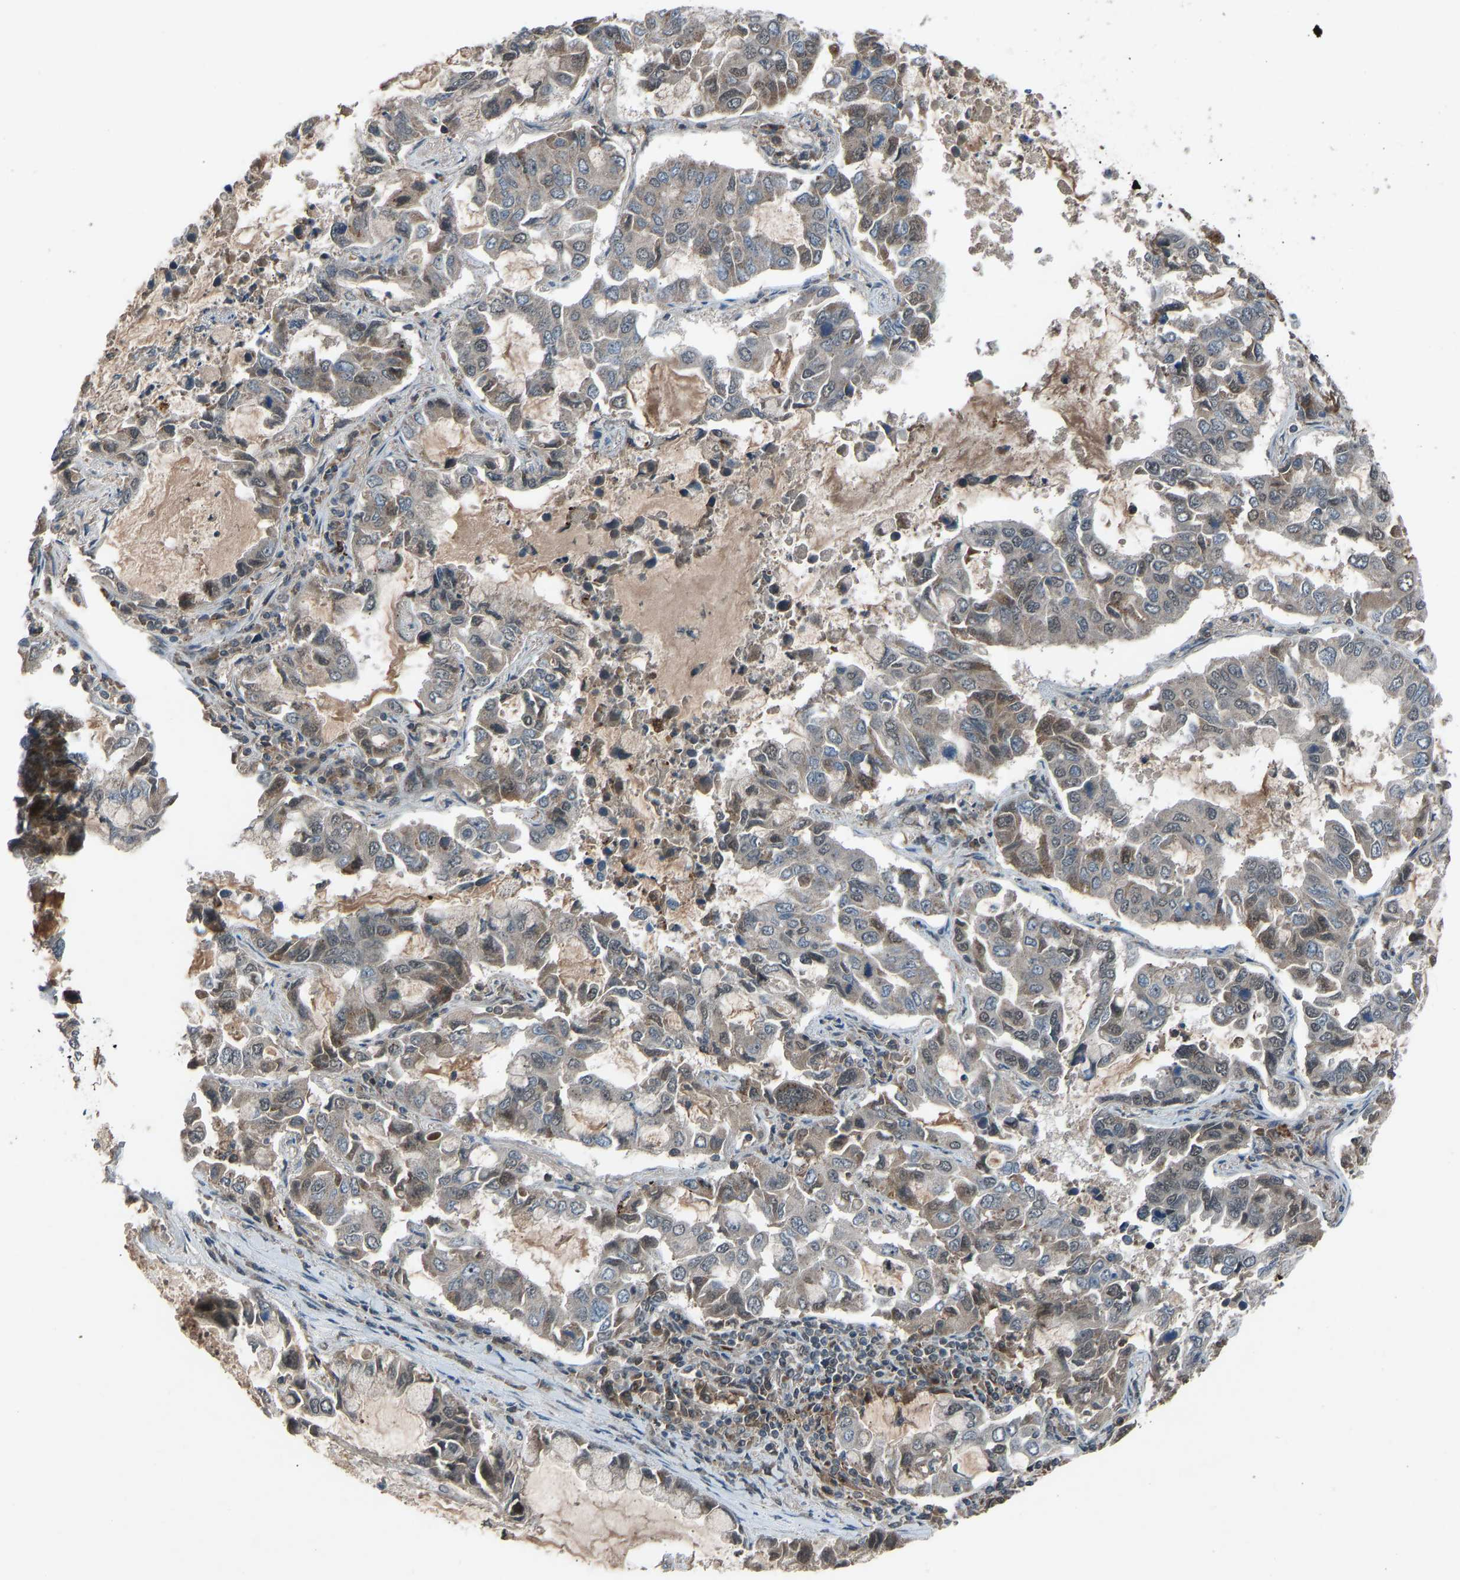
{"staining": {"intensity": "moderate", "quantity": "<25%", "location": "cytoplasmic/membranous"}, "tissue": "lung cancer", "cell_type": "Tumor cells", "image_type": "cancer", "snomed": [{"axis": "morphology", "description": "Adenocarcinoma, NOS"}, {"axis": "topography", "description": "Lung"}], "caption": "Protein staining of adenocarcinoma (lung) tissue displays moderate cytoplasmic/membranous expression in about <25% of tumor cells. (Stains: DAB in brown, nuclei in blue, Microscopy: brightfield microscopy at high magnification).", "gene": "SLC43A1", "patient": {"sex": "male", "age": 64}}